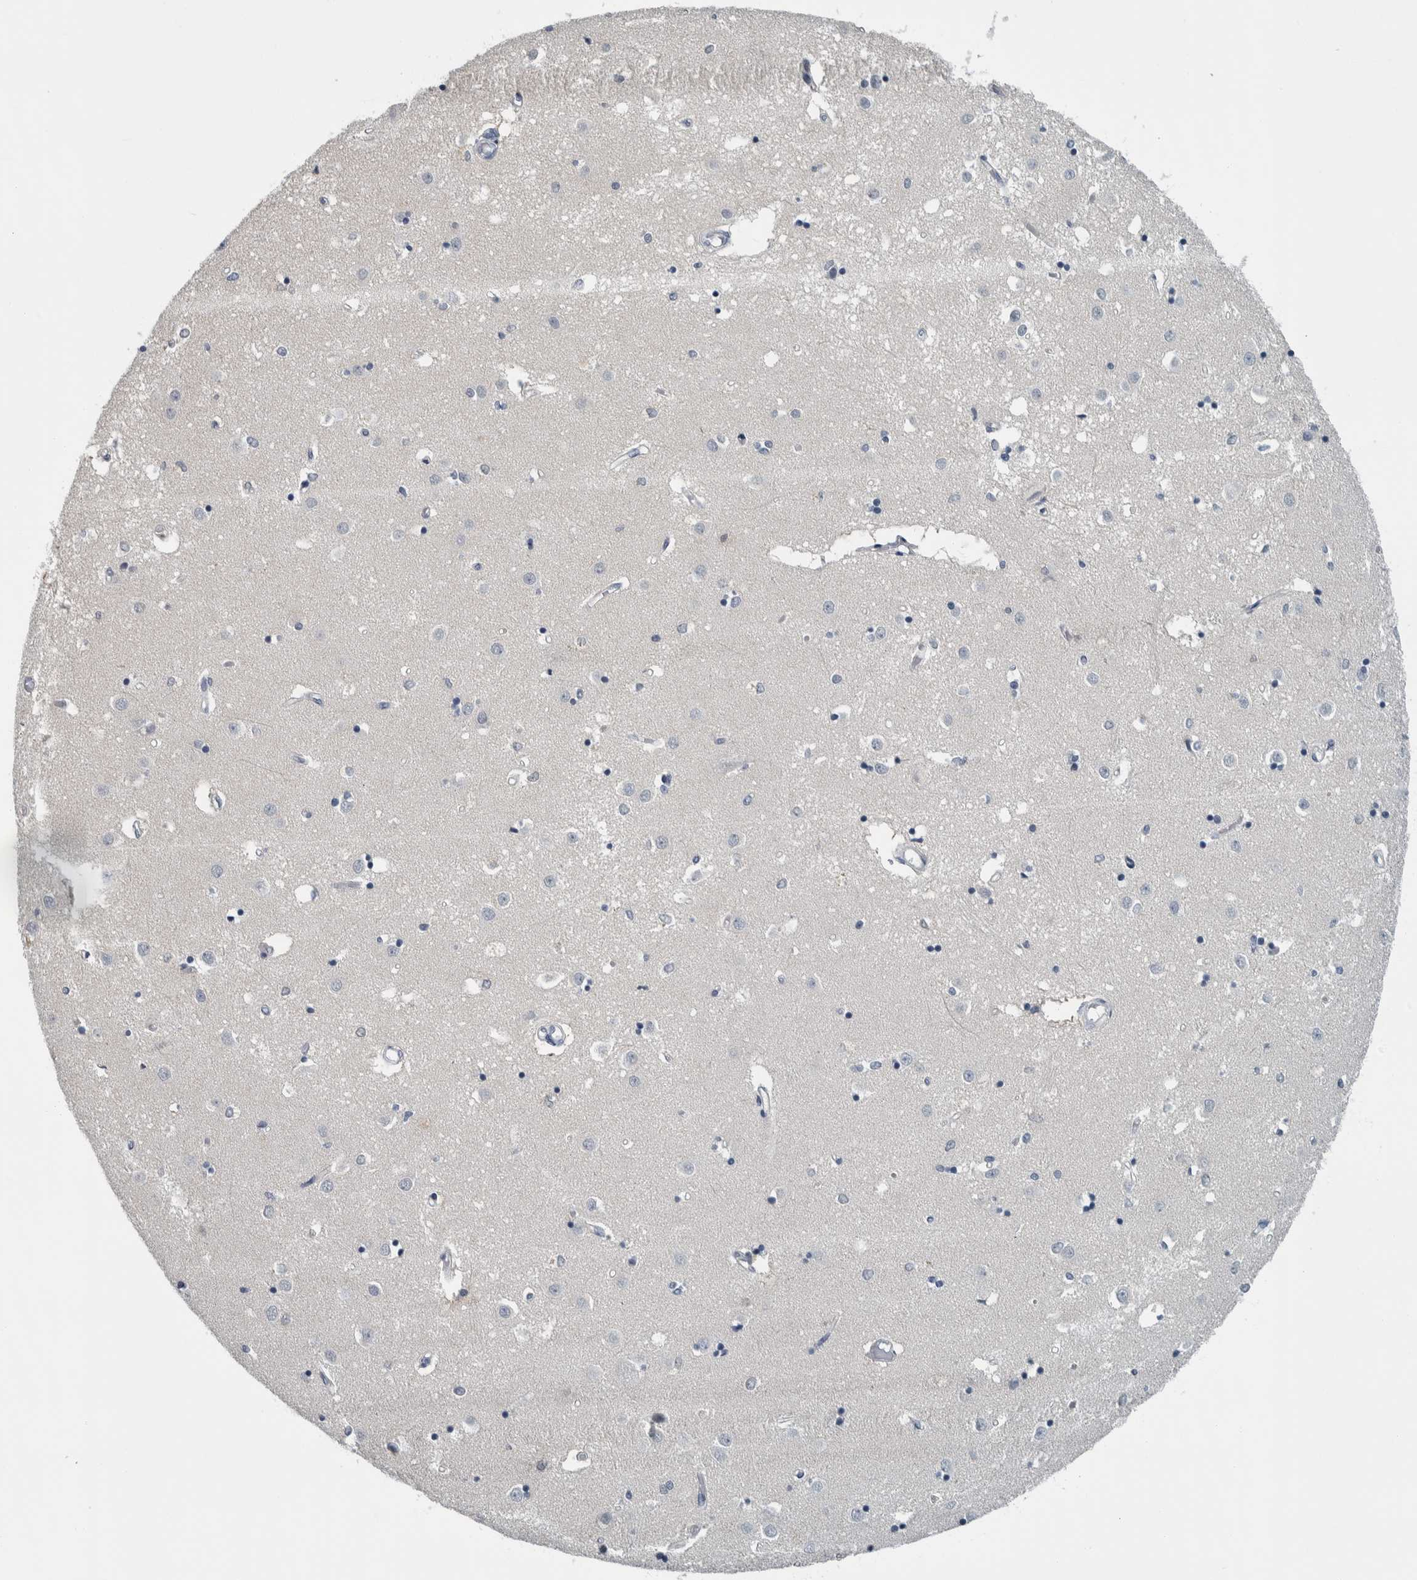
{"staining": {"intensity": "negative", "quantity": "none", "location": "none"}, "tissue": "caudate", "cell_type": "Glial cells", "image_type": "normal", "snomed": [{"axis": "morphology", "description": "Normal tissue, NOS"}, {"axis": "topography", "description": "Lateral ventricle wall"}], "caption": "Glial cells show no significant positivity in unremarkable caudate.", "gene": "CAVIN4", "patient": {"sex": "male", "age": 45}}